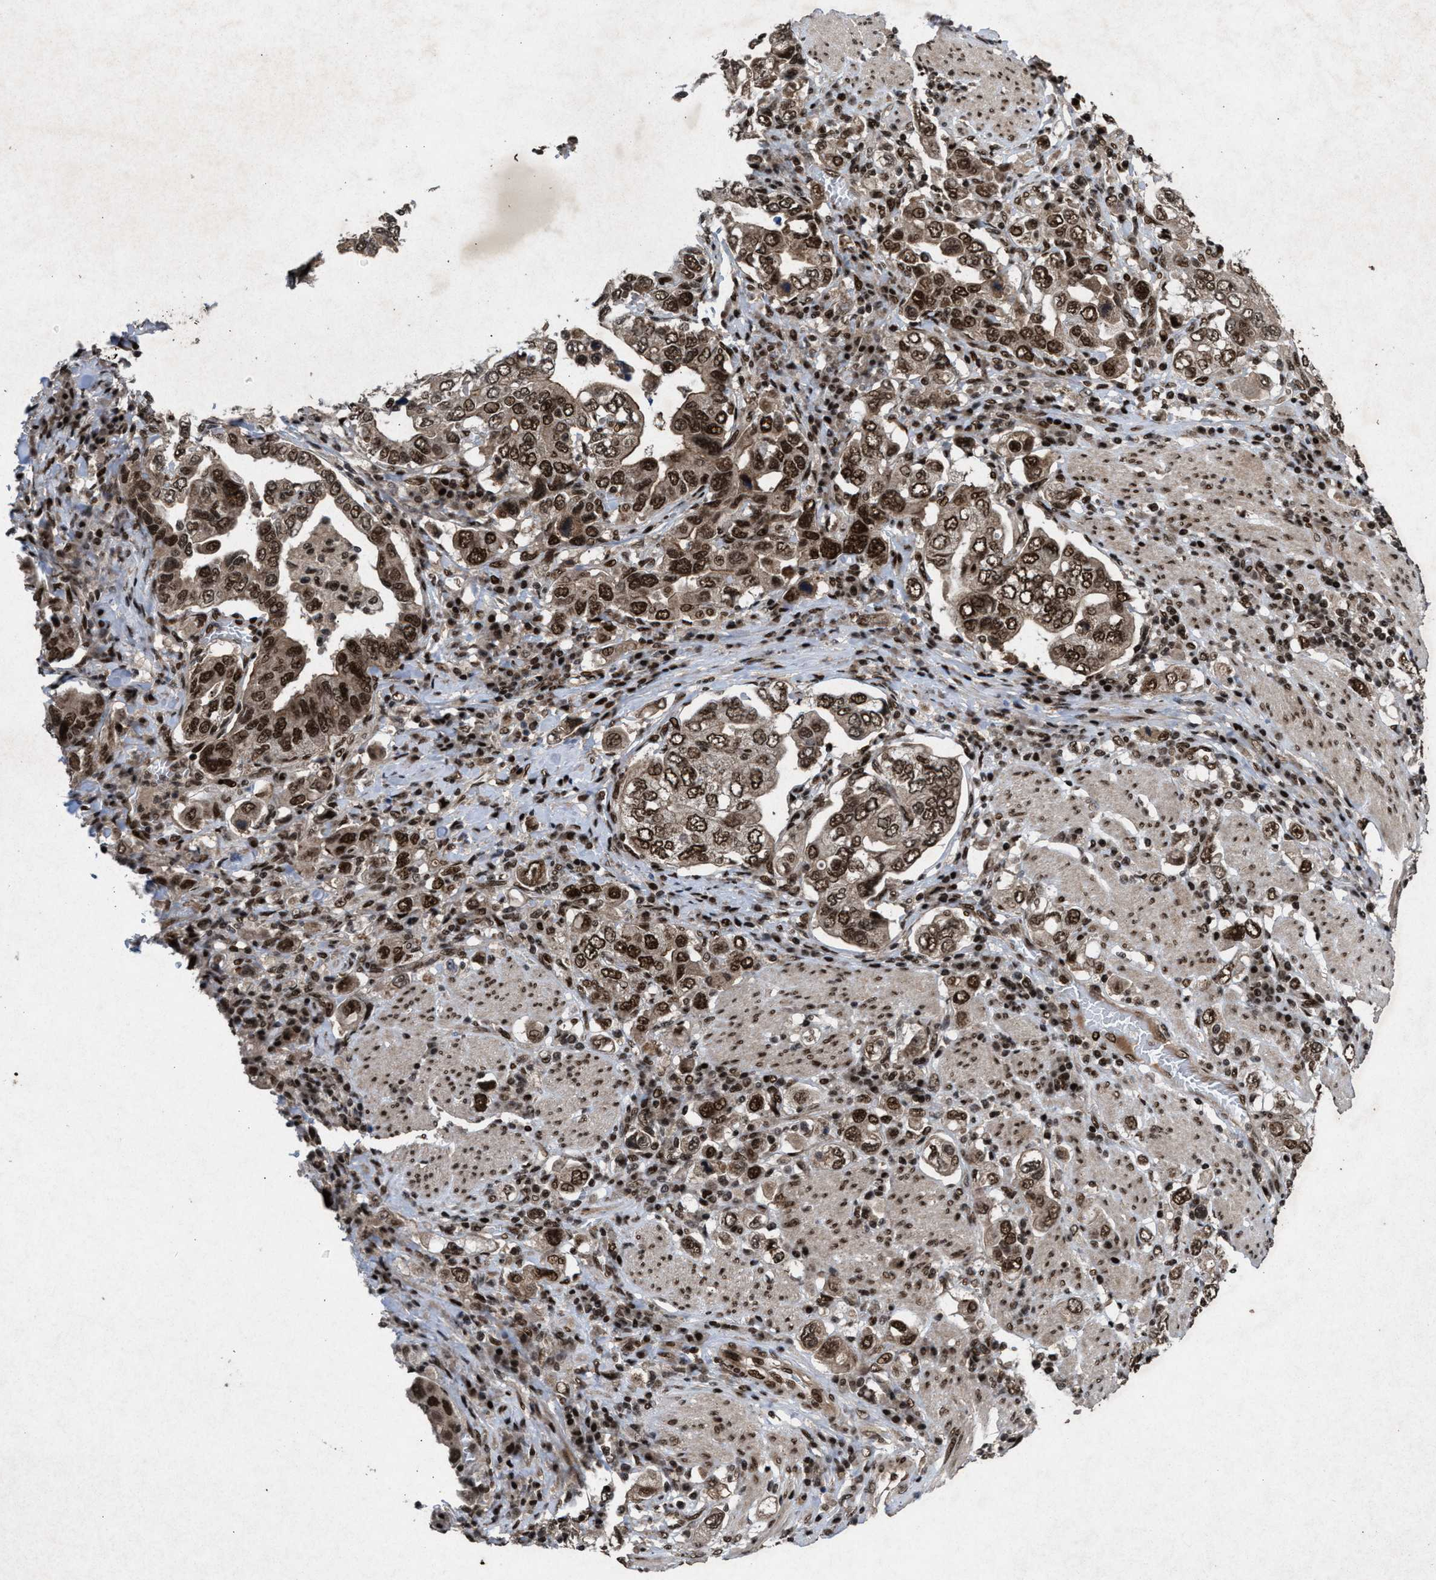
{"staining": {"intensity": "moderate", "quantity": ">75%", "location": "nuclear"}, "tissue": "stomach cancer", "cell_type": "Tumor cells", "image_type": "cancer", "snomed": [{"axis": "morphology", "description": "Adenocarcinoma, NOS"}, {"axis": "topography", "description": "Stomach, upper"}], "caption": "DAB immunohistochemical staining of human stomach adenocarcinoma reveals moderate nuclear protein positivity in about >75% of tumor cells.", "gene": "WIZ", "patient": {"sex": "male", "age": 62}}